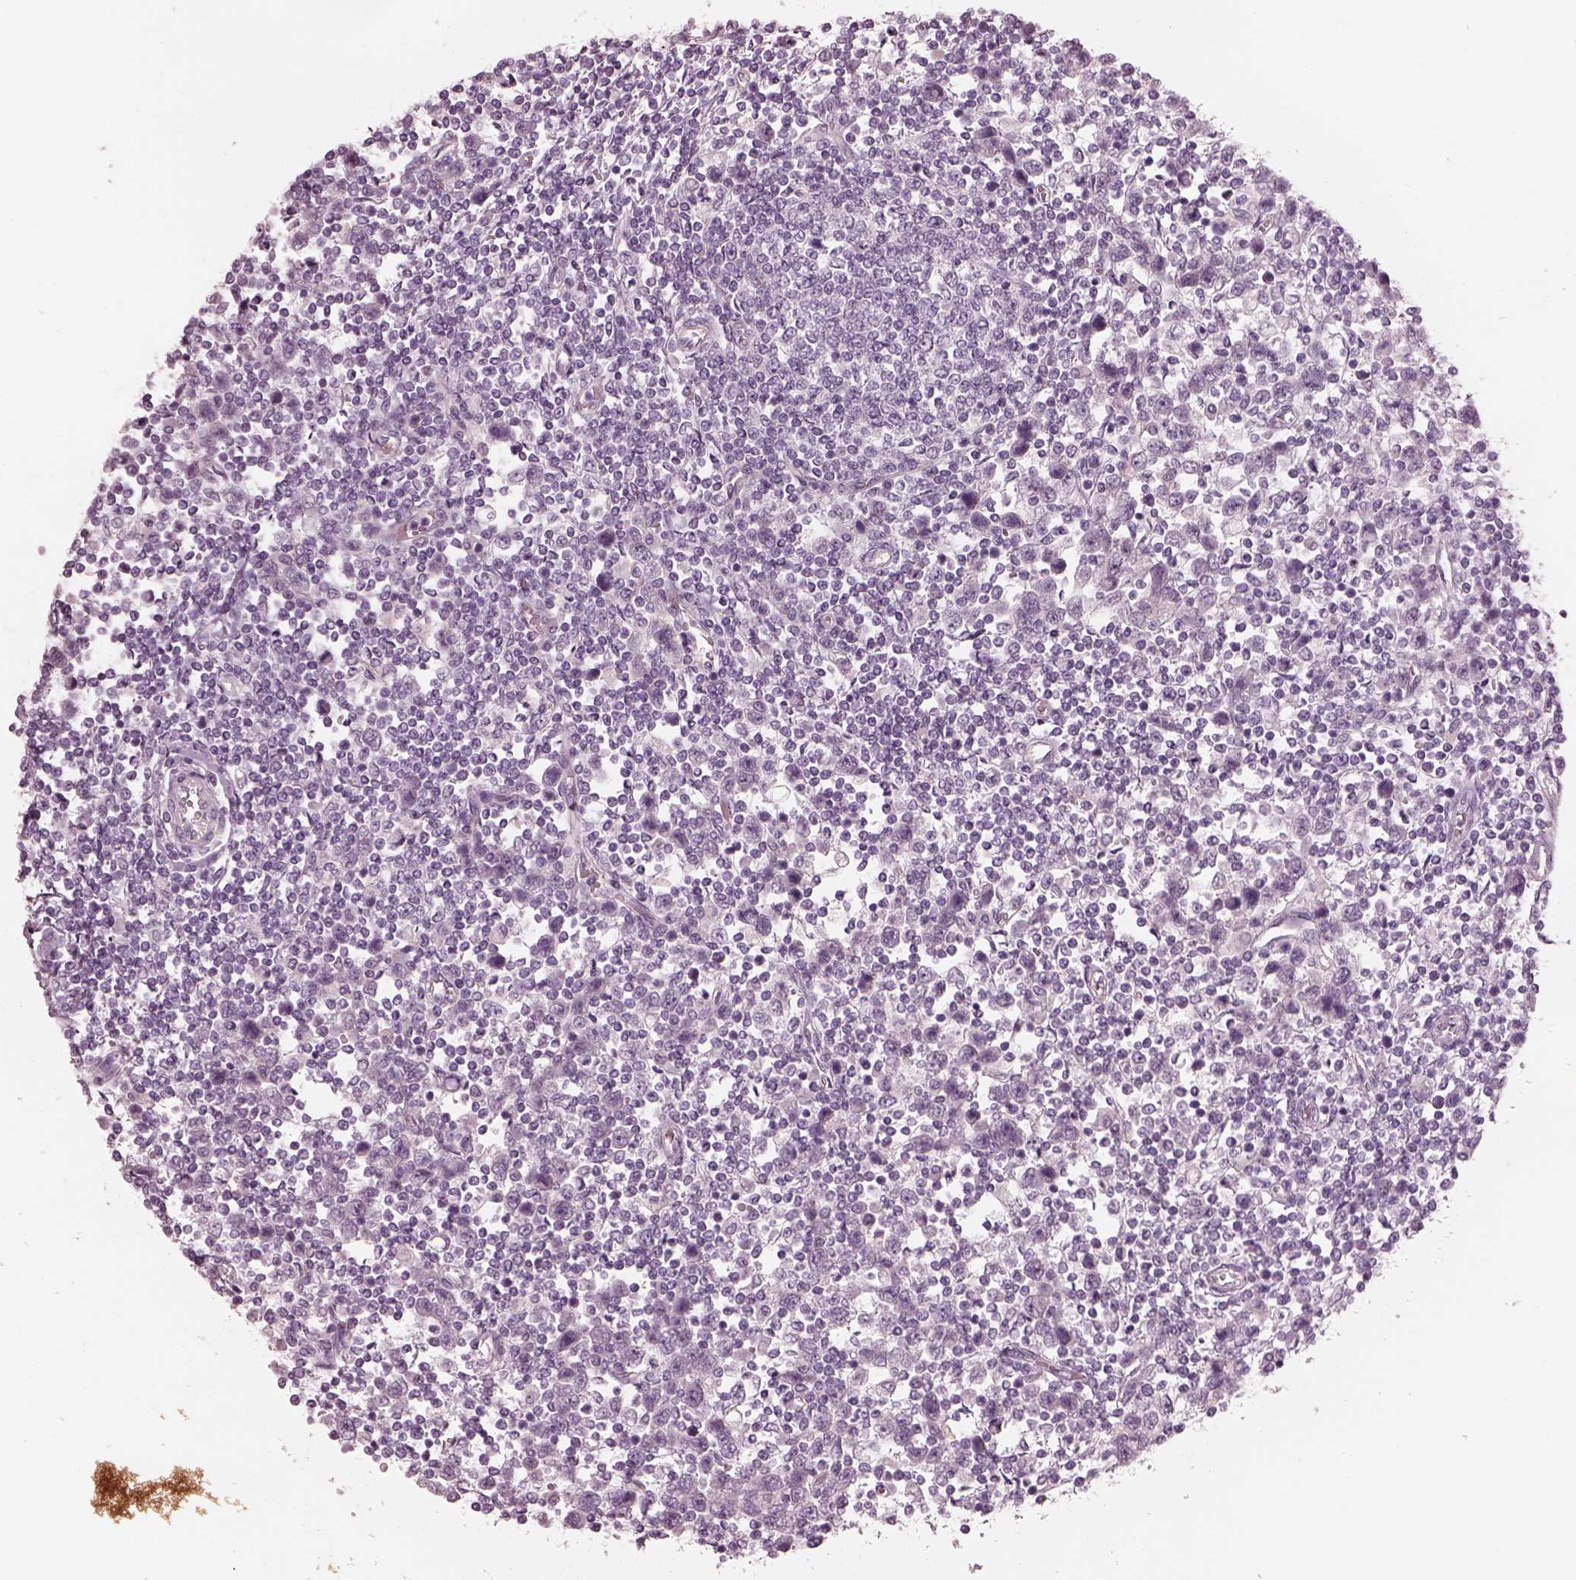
{"staining": {"intensity": "negative", "quantity": "none", "location": "none"}, "tissue": "testis cancer", "cell_type": "Tumor cells", "image_type": "cancer", "snomed": [{"axis": "morphology", "description": "Normal tissue, NOS"}, {"axis": "morphology", "description": "Seminoma, NOS"}, {"axis": "topography", "description": "Testis"}, {"axis": "topography", "description": "Epididymis"}], "caption": "The immunohistochemistry image has no significant staining in tumor cells of testis cancer tissue.", "gene": "EIF4E1B", "patient": {"sex": "male", "age": 34}}